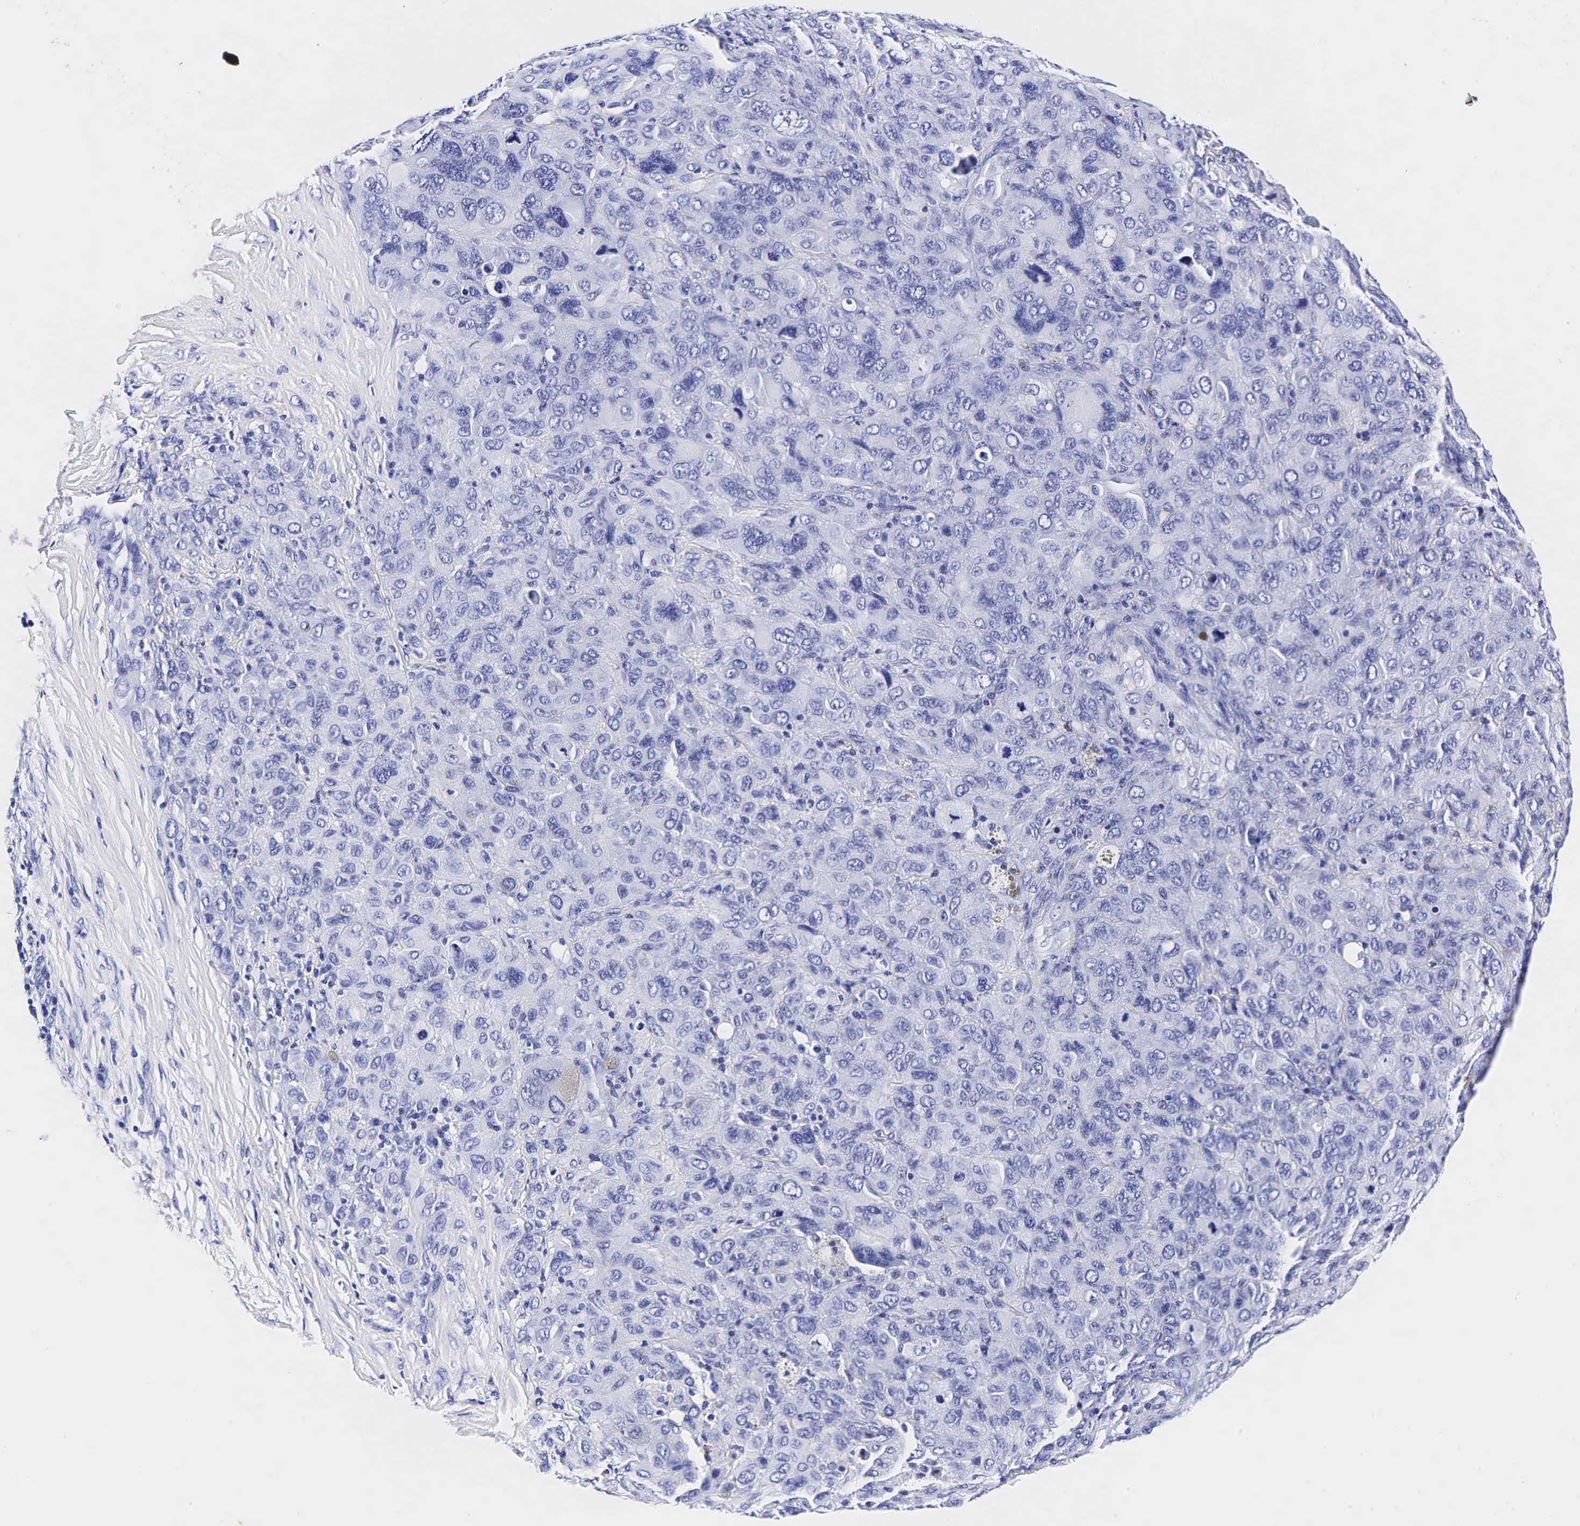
{"staining": {"intensity": "negative", "quantity": "none", "location": "none"}, "tissue": "melanoma", "cell_type": "Tumor cells", "image_type": "cancer", "snomed": [{"axis": "morphology", "description": "Malignant melanoma, Metastatic site"}, {"axis": "topography", "description": "Skin"}], "caption": "IHC of human malignant melanoma (metastatic site) shows no positivity in tumor cells.", "gene": "GCG", "patient": {"sex": "male", "age": 32}}